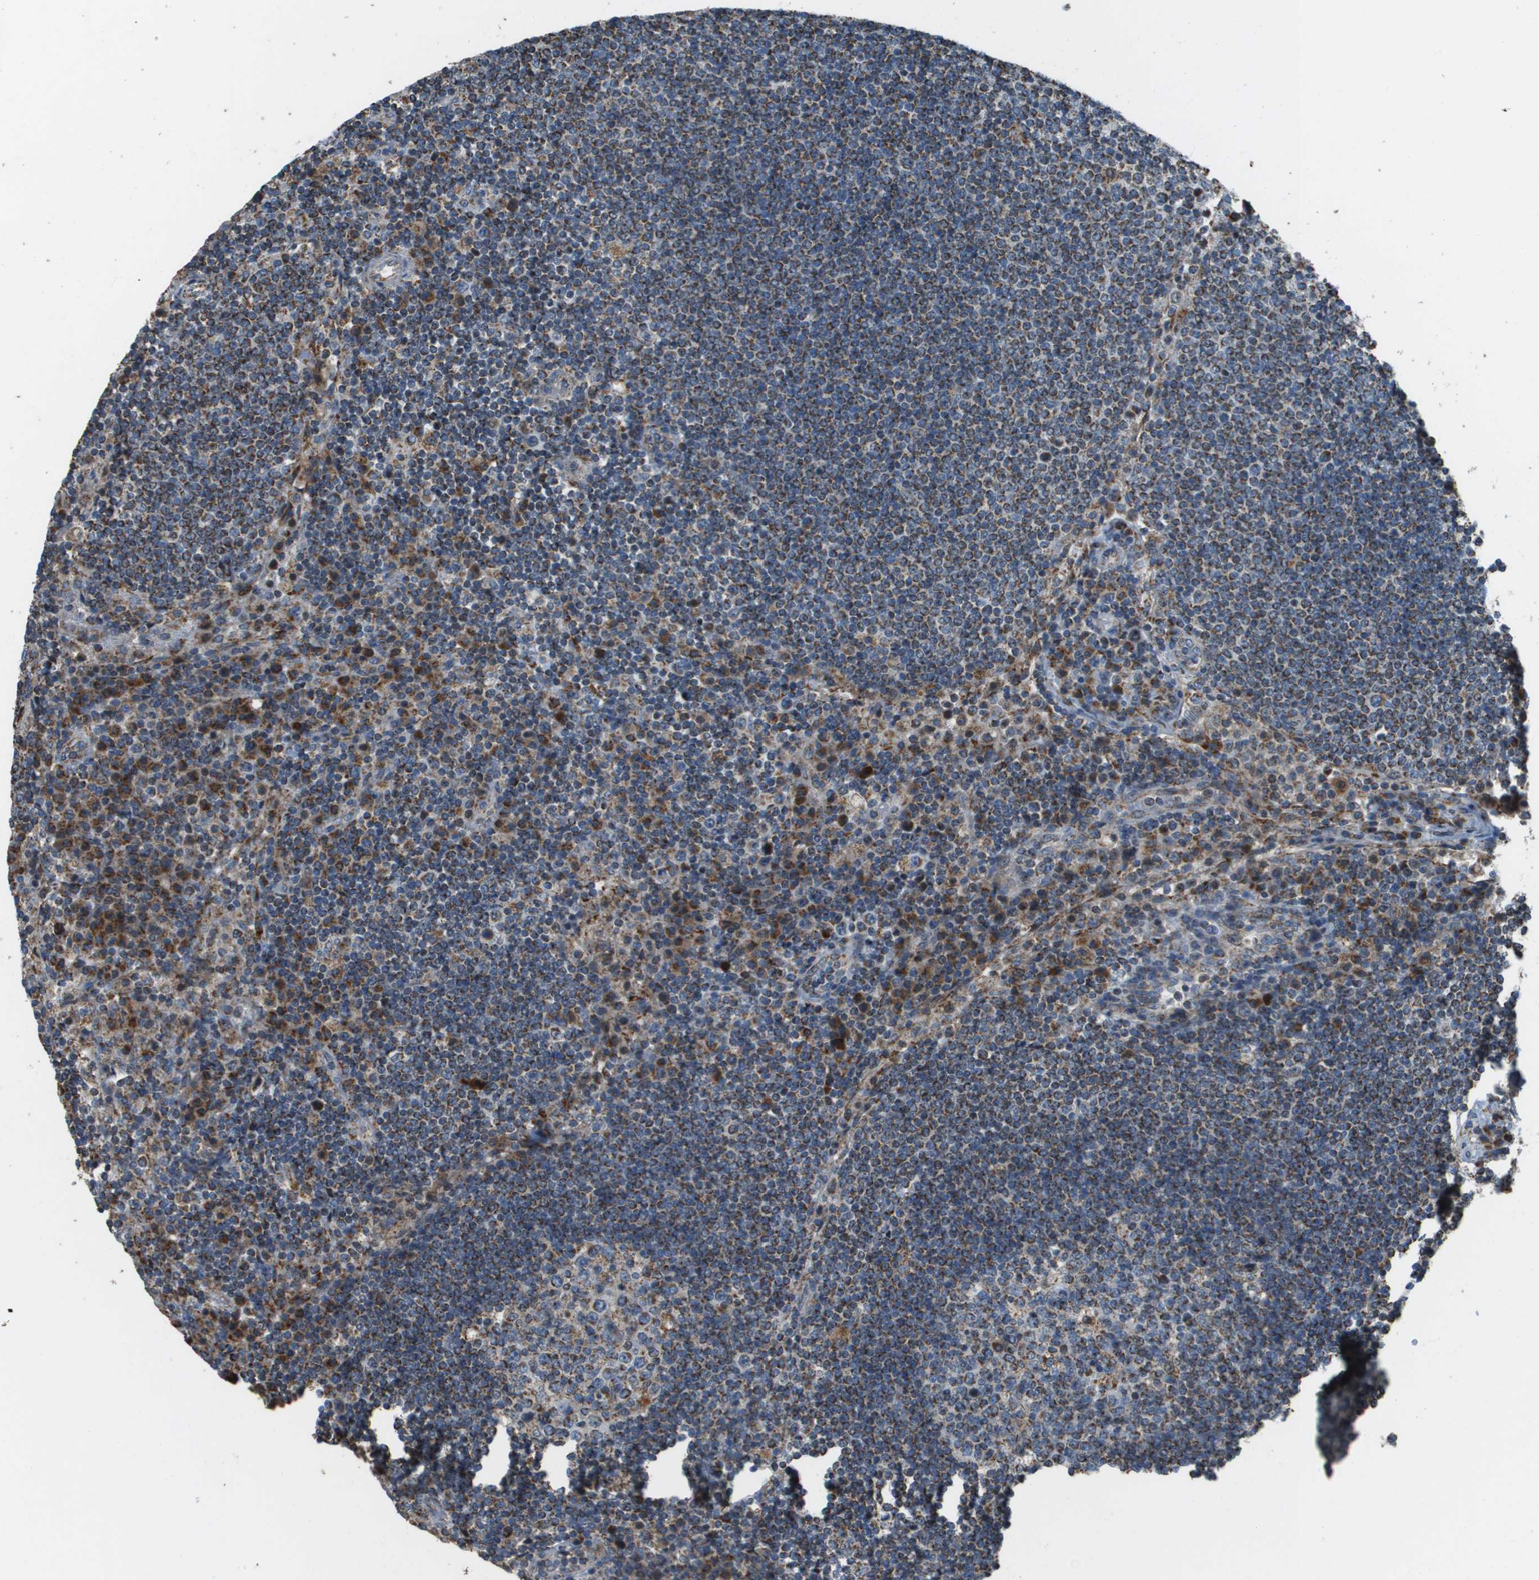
{"staining": {"intensity": "moderate", "quantity": "<25%", "location": "cytoplasmic/membranous"}, "tissue": "lymph node", "cell_type": "Germinal center cells", "image_type": "normal", "snomed": [{"axis": "morphology", "description": "Normal tissue, NOS"}, {"axis": "topography", "description": "Lymph node"}], "caption": "An immunohistochemistry histopathology image of benign tissue is shown. Protein staining in brown highlights moderate cytoplasmic/membranous positivity in lymph node within germinal center cells. The protein of interest is stained brown, and the nuclei are stained in blue (DAB IHC with brightfield microscopy, high magnification).", "gene": "NRK", "patient": {"sex": "female", "age": 53}}